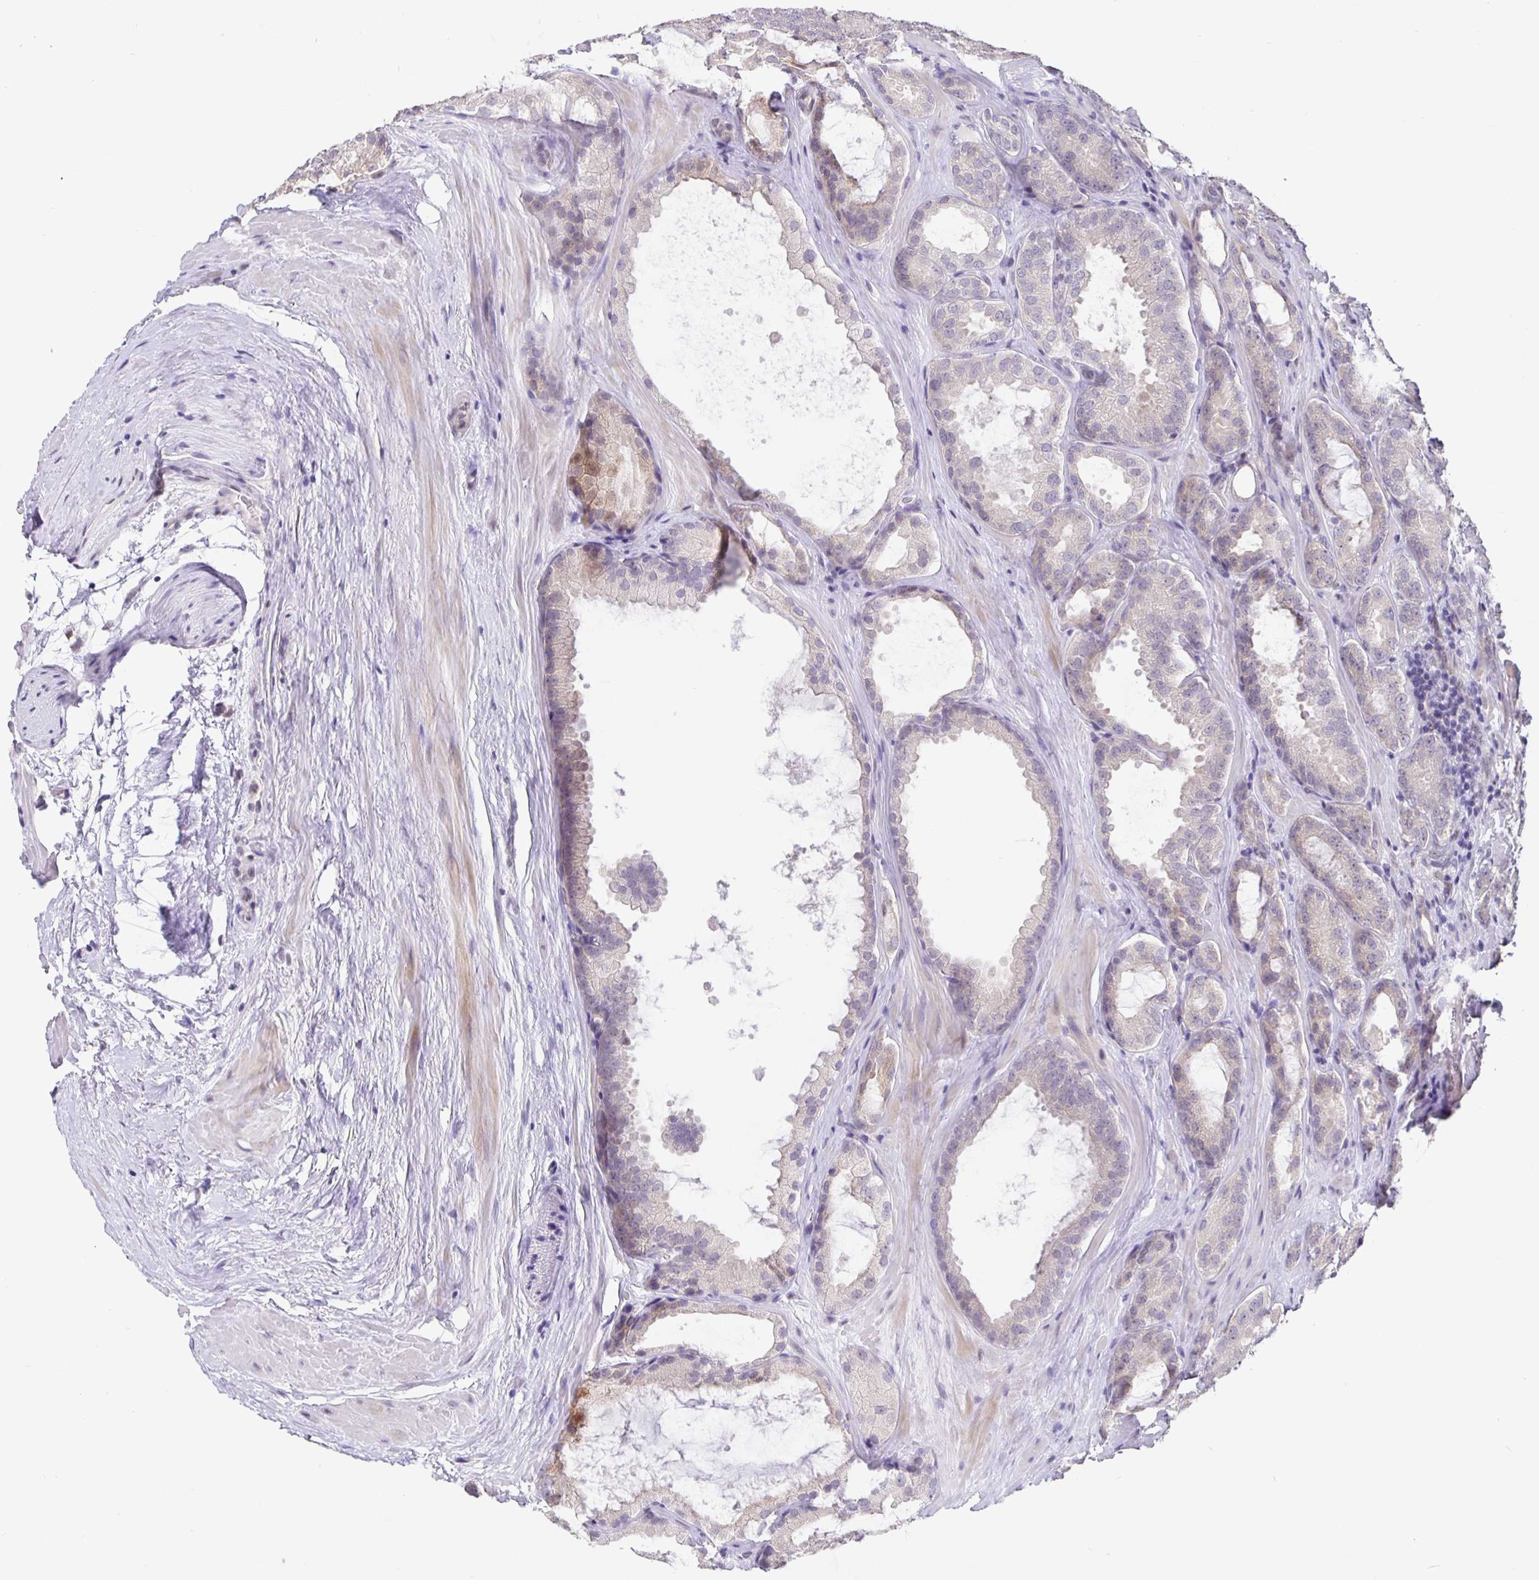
{"staining": {"intensity": "negative", "quantity": "none", "location": "none"}, "tissue": "prostate cancer", "cell_type": "Tumor cells", "image_type": "cancer", "snomed": [{"axis": "morphology", "description": "Adenocarcinoma, High grade"}, {"axis": "topography", "description": "Prostate"}], "caption": "Tumor cells are negative for brown protein staining in prostate cancer (adenocarcinoma (high-grade)). (Brightfield microscopy of DAB (3,3'-diaminobenzidine) immunohistochemistry (IHC) at high magnification).", "gene": "FOSL2", "patient": {"sex": "male", "age": 64}}